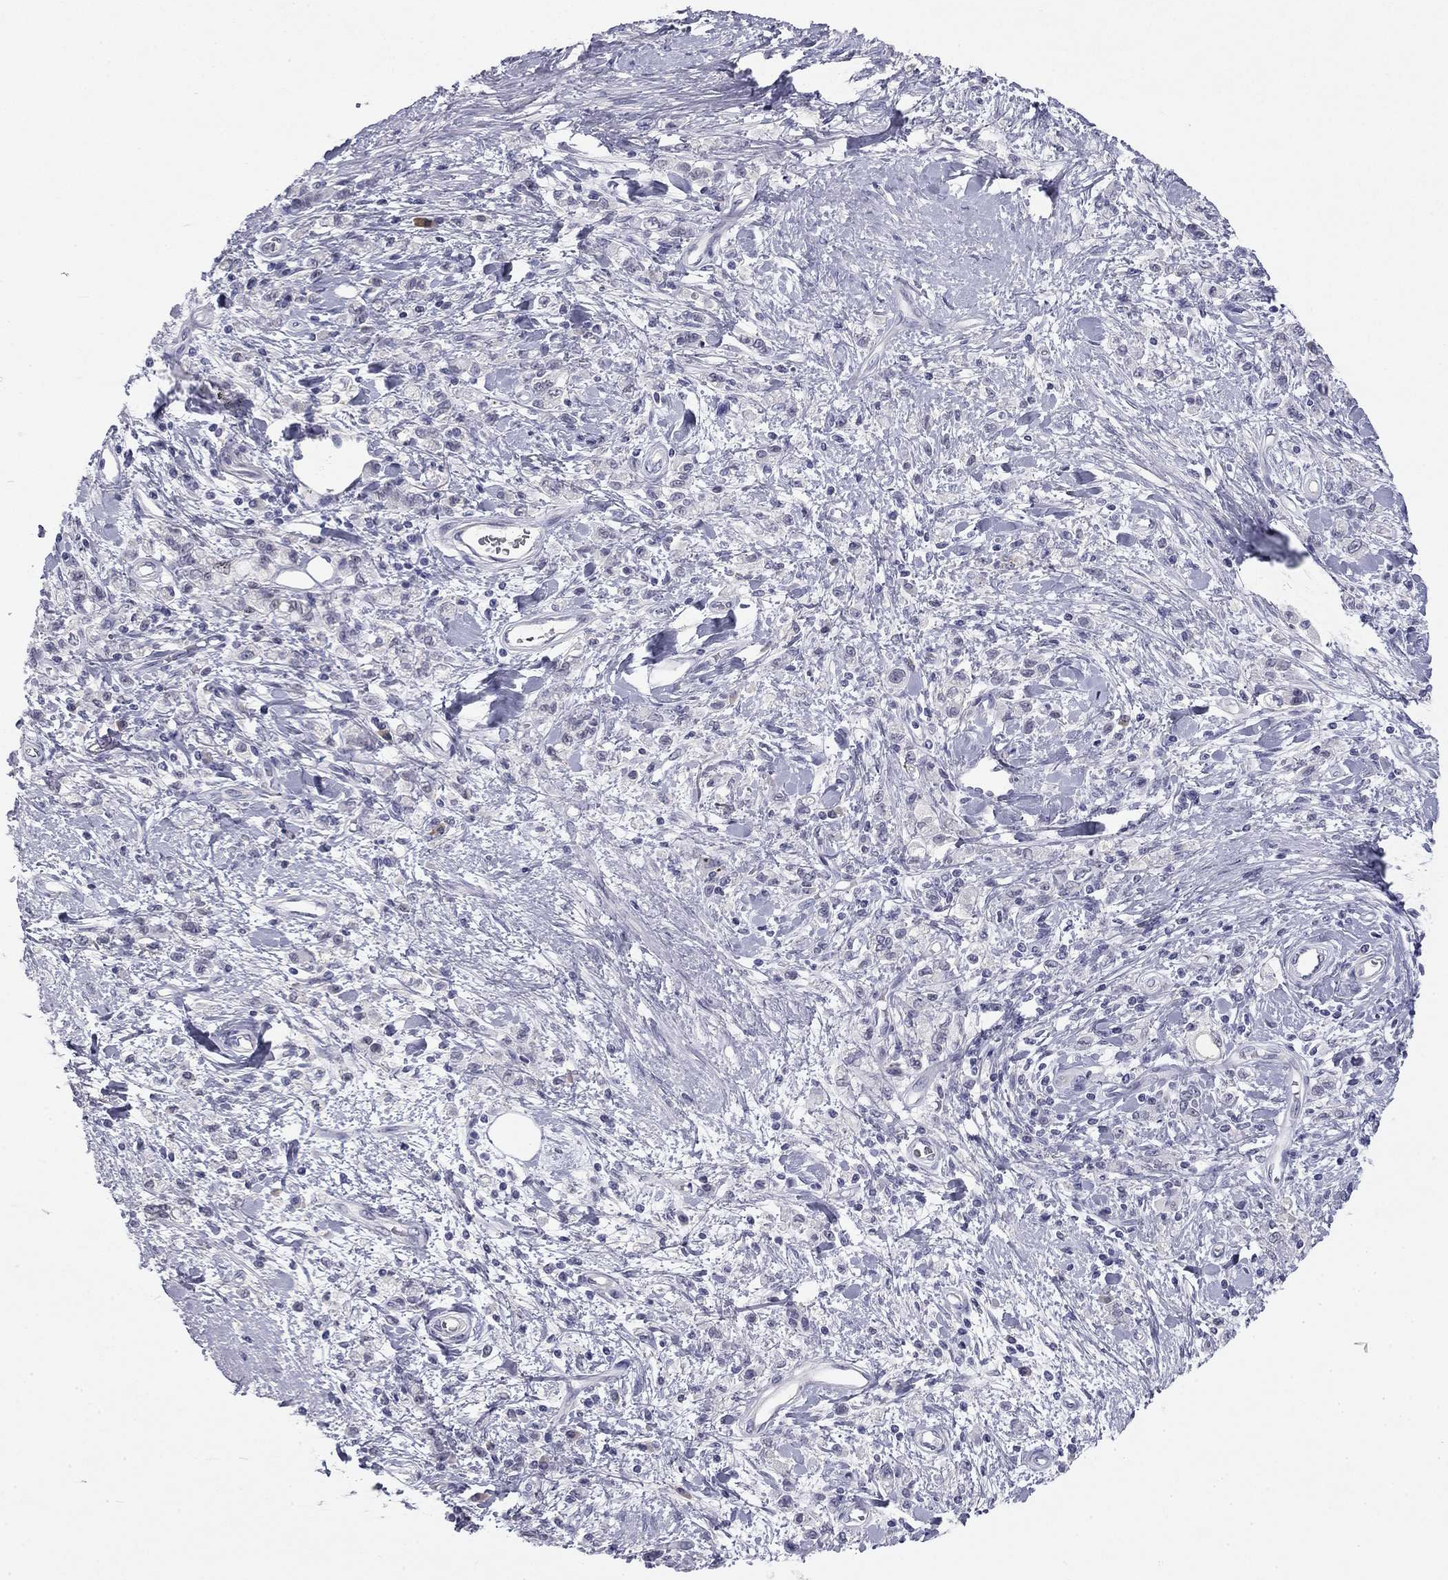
{"staining": {"intensity": "negative", "quantity": "none", "location": "none"}, "tissue": "stomach cancer", "cell_type": "Tumor cells", "image_type": "cancer", "snomed": [{"axis": "morphology", "description": "Adenocarcinoma, NOS"}, {"axis": "topography", "description": "Stomach"}], "caption": "There is no significant positivity in tumor cells of stomach adenocarcinoma. Nuclei are stained in blue.", "gene": "TFAP2B", "patient": {"sex": "male", "age": 77}}